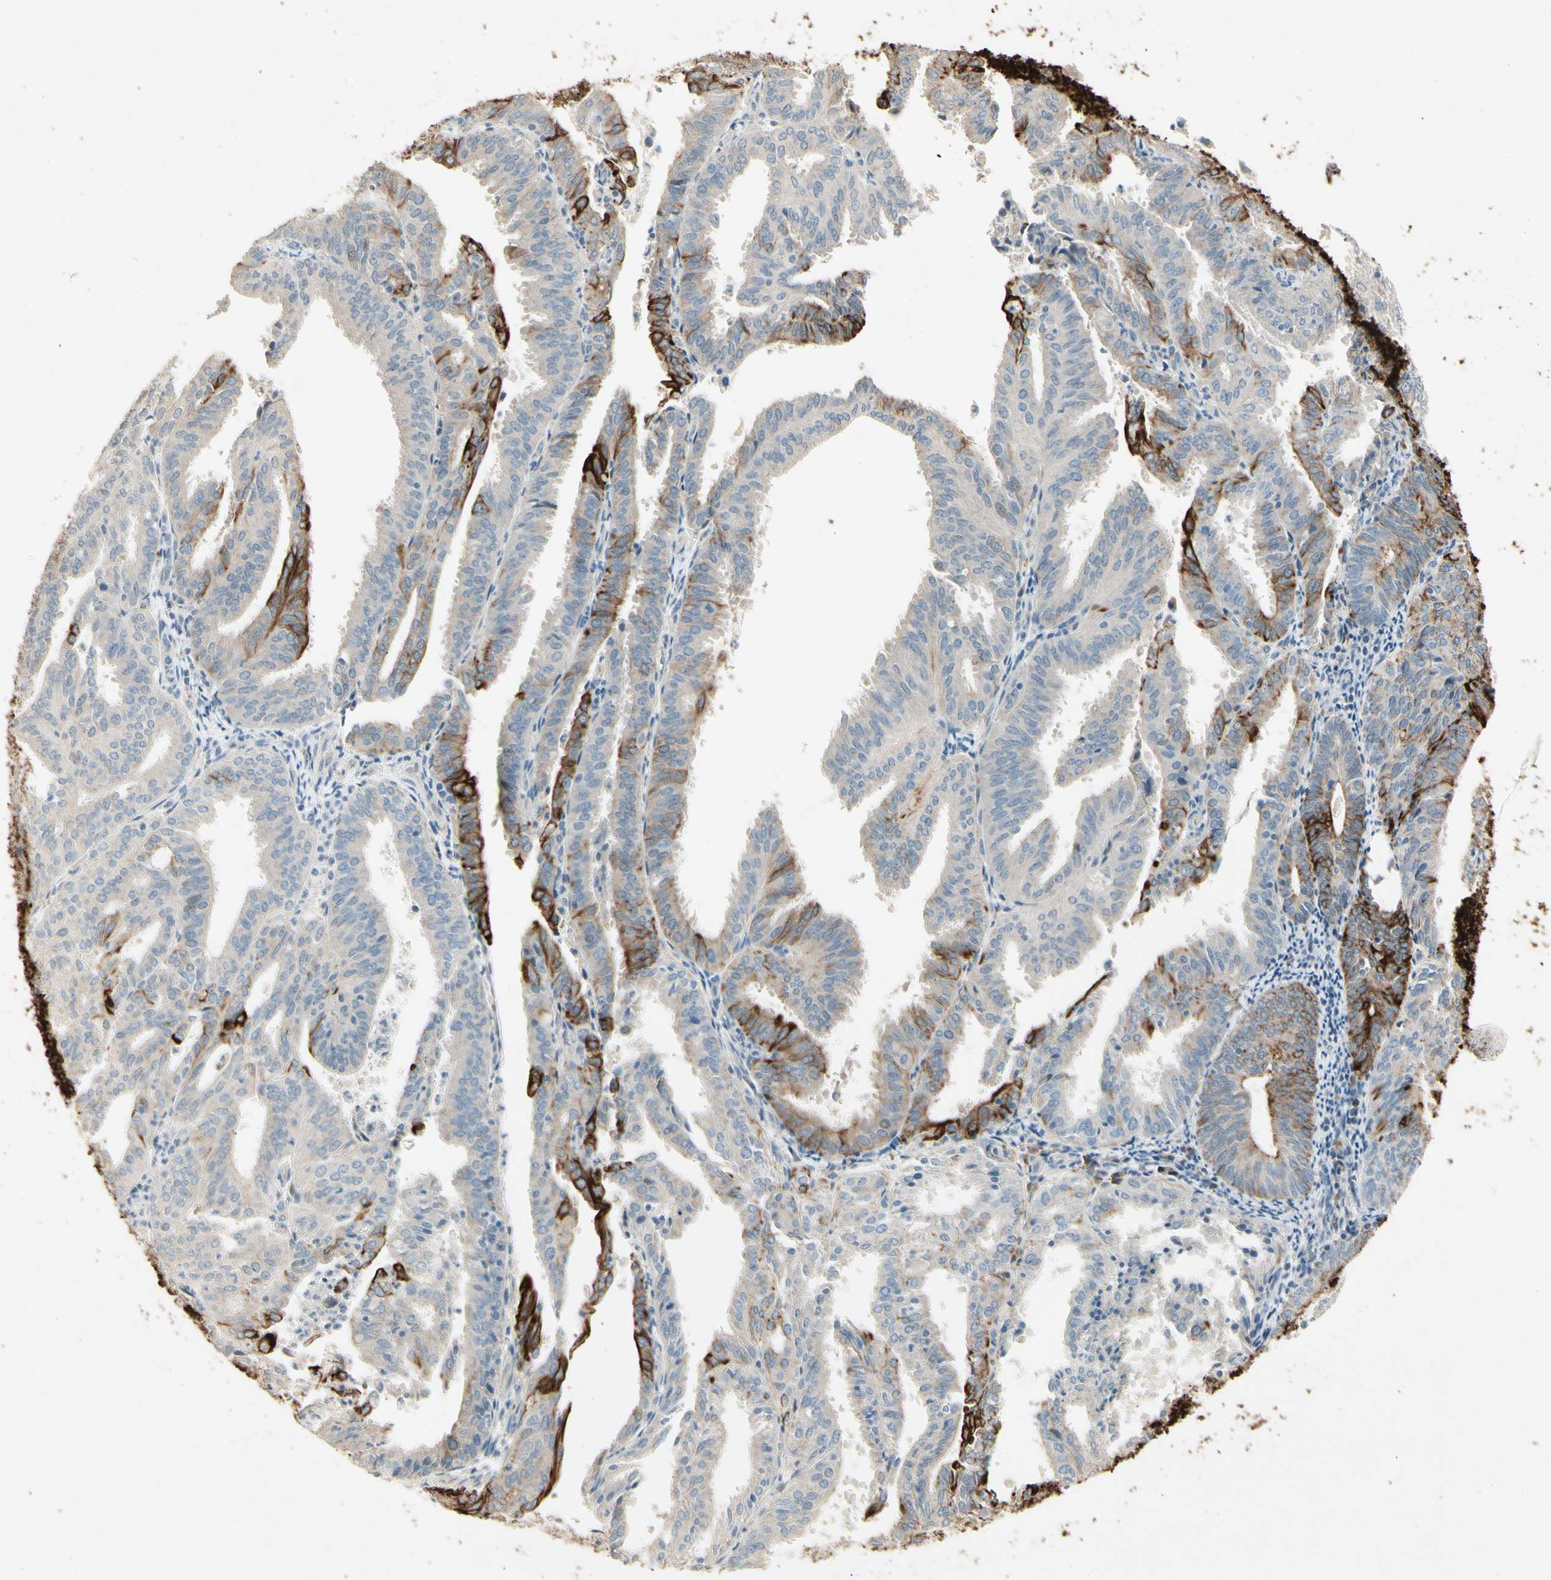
{"staining": {"intensity": "strong", "quantity": "25%-75%", "location": "cytoplasmic/membranous"}, "tissue": "endometrial cancer", "cell_type": "Tumor cells", "image_type": "cancer", "snomed": [{"axis": "morphology", "description": "Adenocarcinoma, NOS"}, {"axis": "topography", "description": "Uterus"}], "caption": "Protein staining by immunohistochemistry (IHC) shows strong cytoplasmic/membranous staining in approximately 25%-75% of tumor cells in endometrial cancer (adenocarcinoma). The staining is performed using DAB (3,3'-diaminobenzidine) brown chromogen to label protein expression. The nuclei are counter-stained blue using hematoxylin.", "gene": "SKIL", "patient": {"sex": "female", "age": 60}}